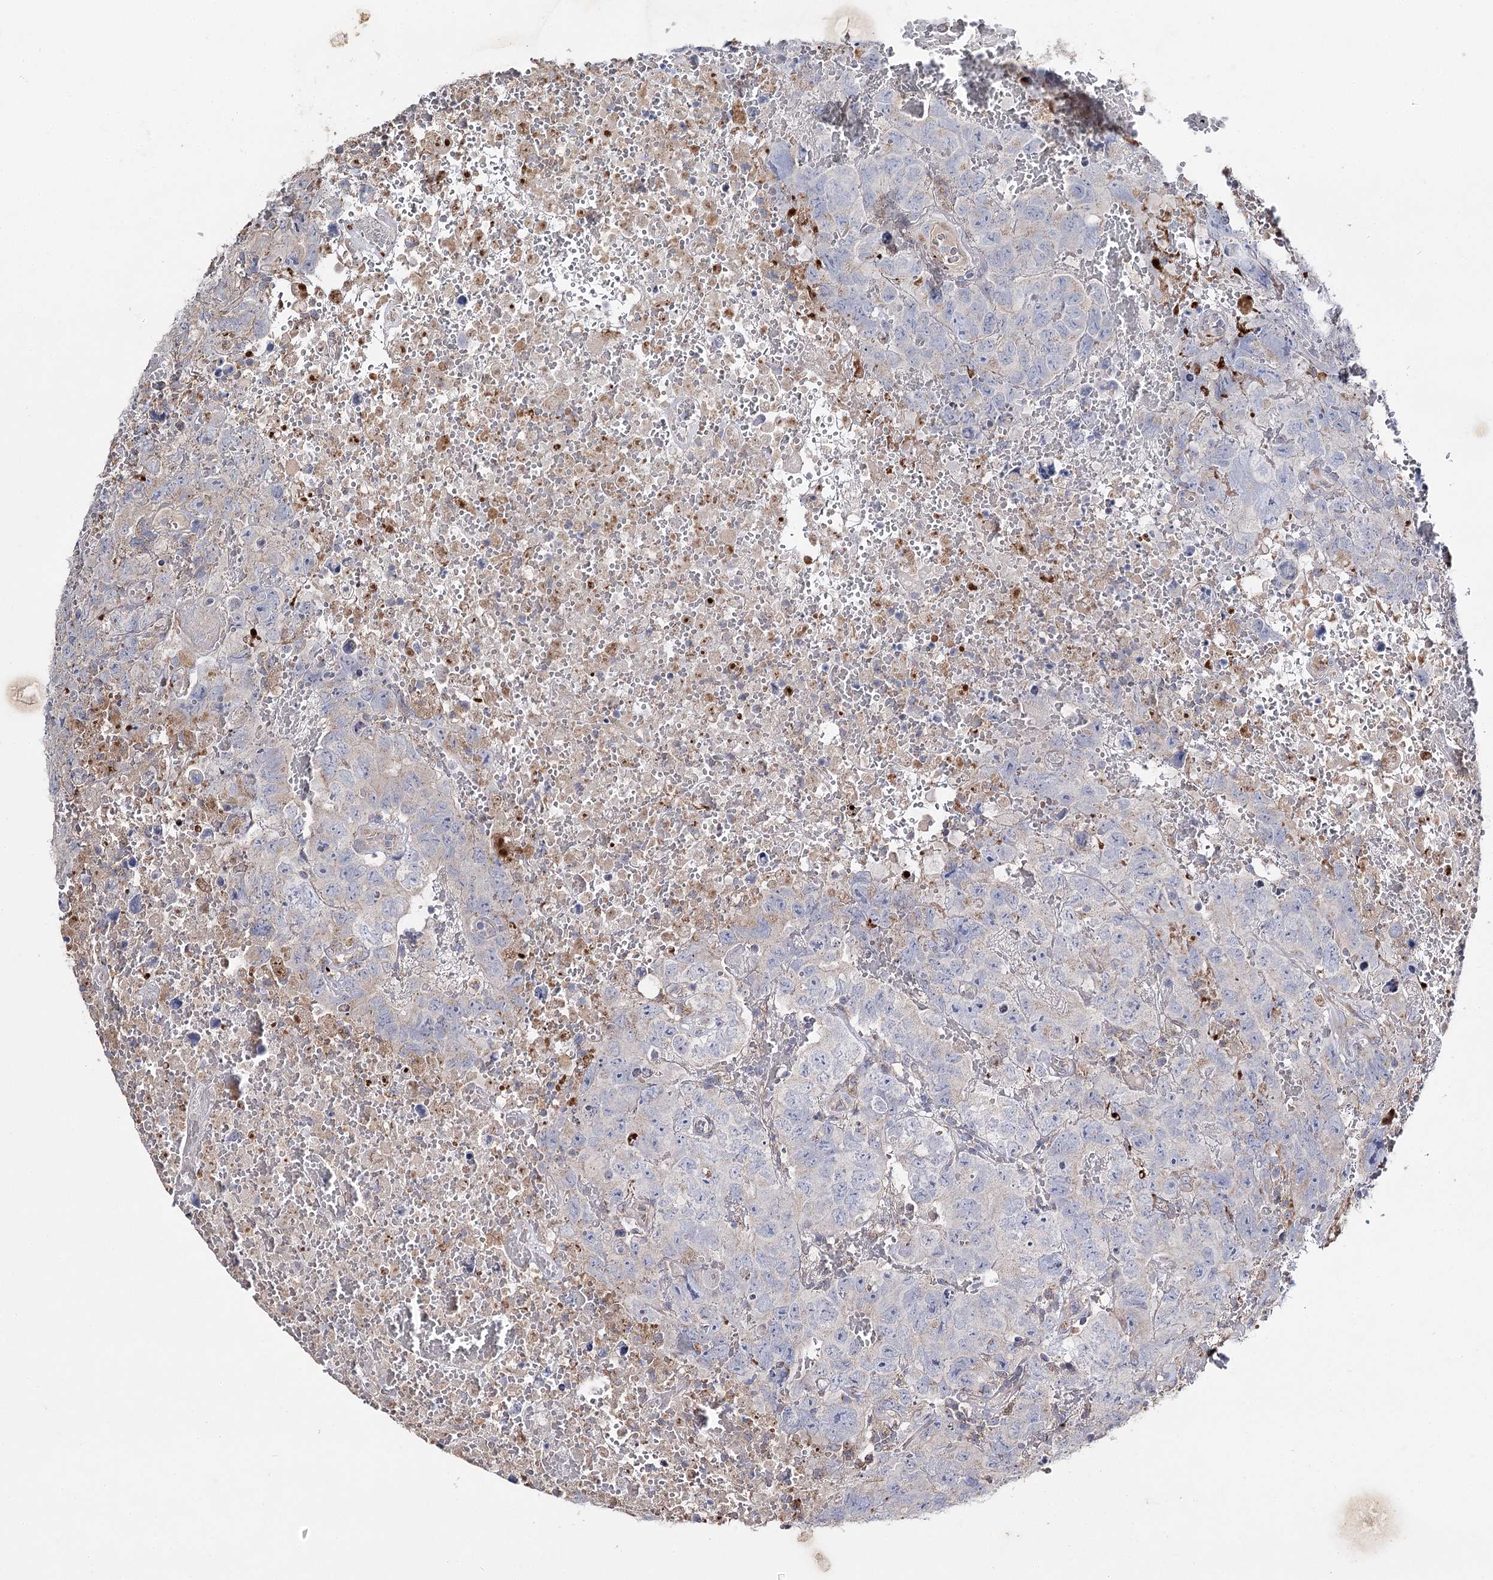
{"staining": {"intensity": "negative", "quantity": "none", "location": "none"}, "tissue": "testis cancer", "cell_type": "Tumor cells", "image_type": "cancer", "snomed": [{"axis": "morphology", "description": "Carcinoma, Embryonal, NOS"}, {"axis": "topography", "description": "Testis"}], "caption": "Immunohistochemistry (IHC) micrograph of neoplastic tissue: embryonal carcinoma (testis) stained with DAB (3,3'-diaminobenzidine) displays no significant protein staining in tumor cells. (DAB (3,3'-diaminobenzidine) IHC visualized using brightfield microscopy, high magnification).", "gene": "IL1RAP", "patient": {"sex": "male", "age": 45}}